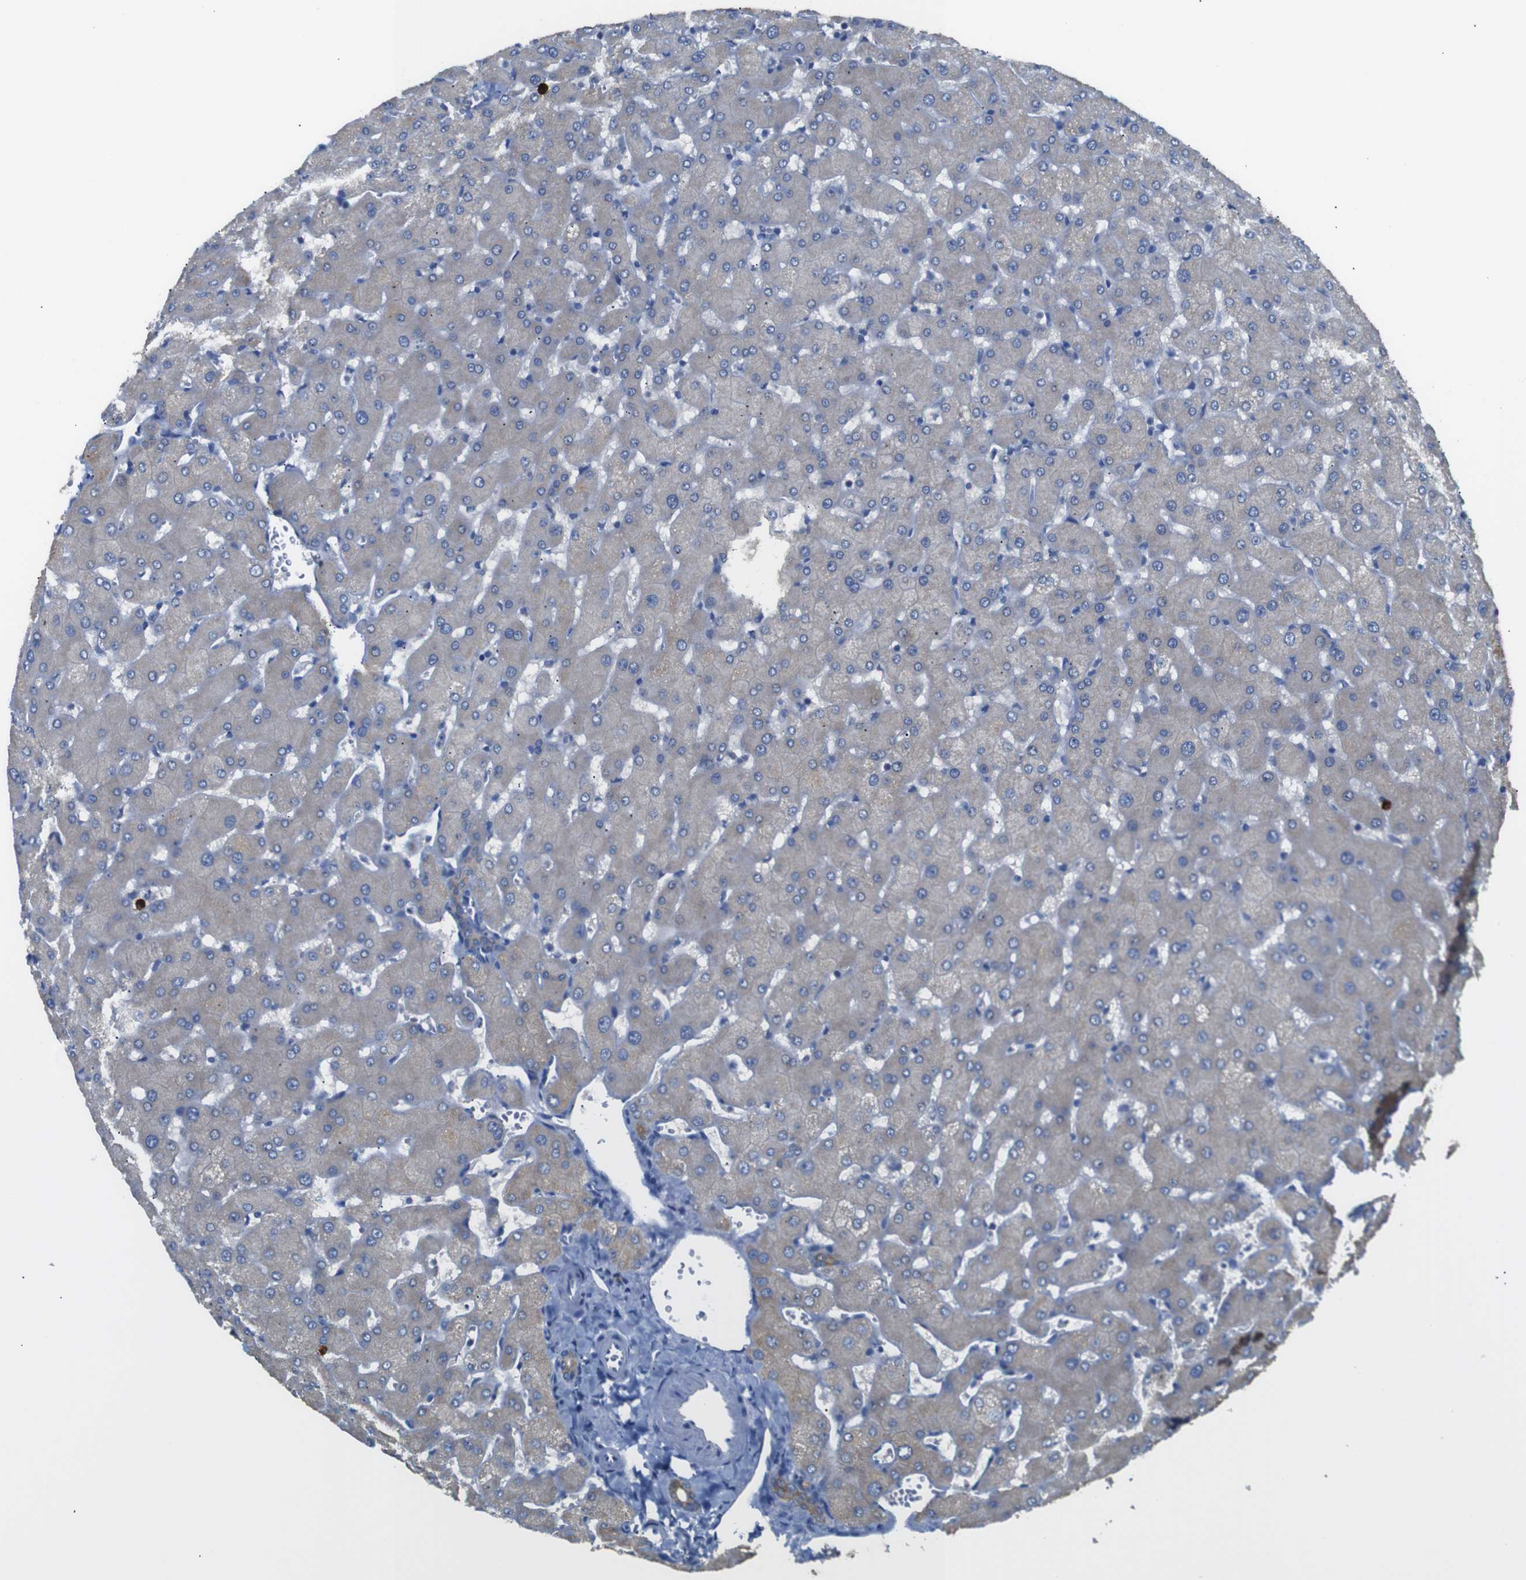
{"staining": {"intensity": "moderate", "quantity": ">75%", "location": "cytoplasmic/membranous"}, "tissue": "liver", "cell_type": "Cholangiocytes", "image_type": "normal", "snomed": [{"axis": "morphology", "description": "Normal tissue, NOS"}, {"axis": "topography", "description": "Liver"}], "caption": "The immunohistochemical stain shows moderate cytoplasmic/membranous positivity in cholangiocytes of benign liver.", "gene": "ALOX15", "patient": {"sex": "female", "age": 63}}